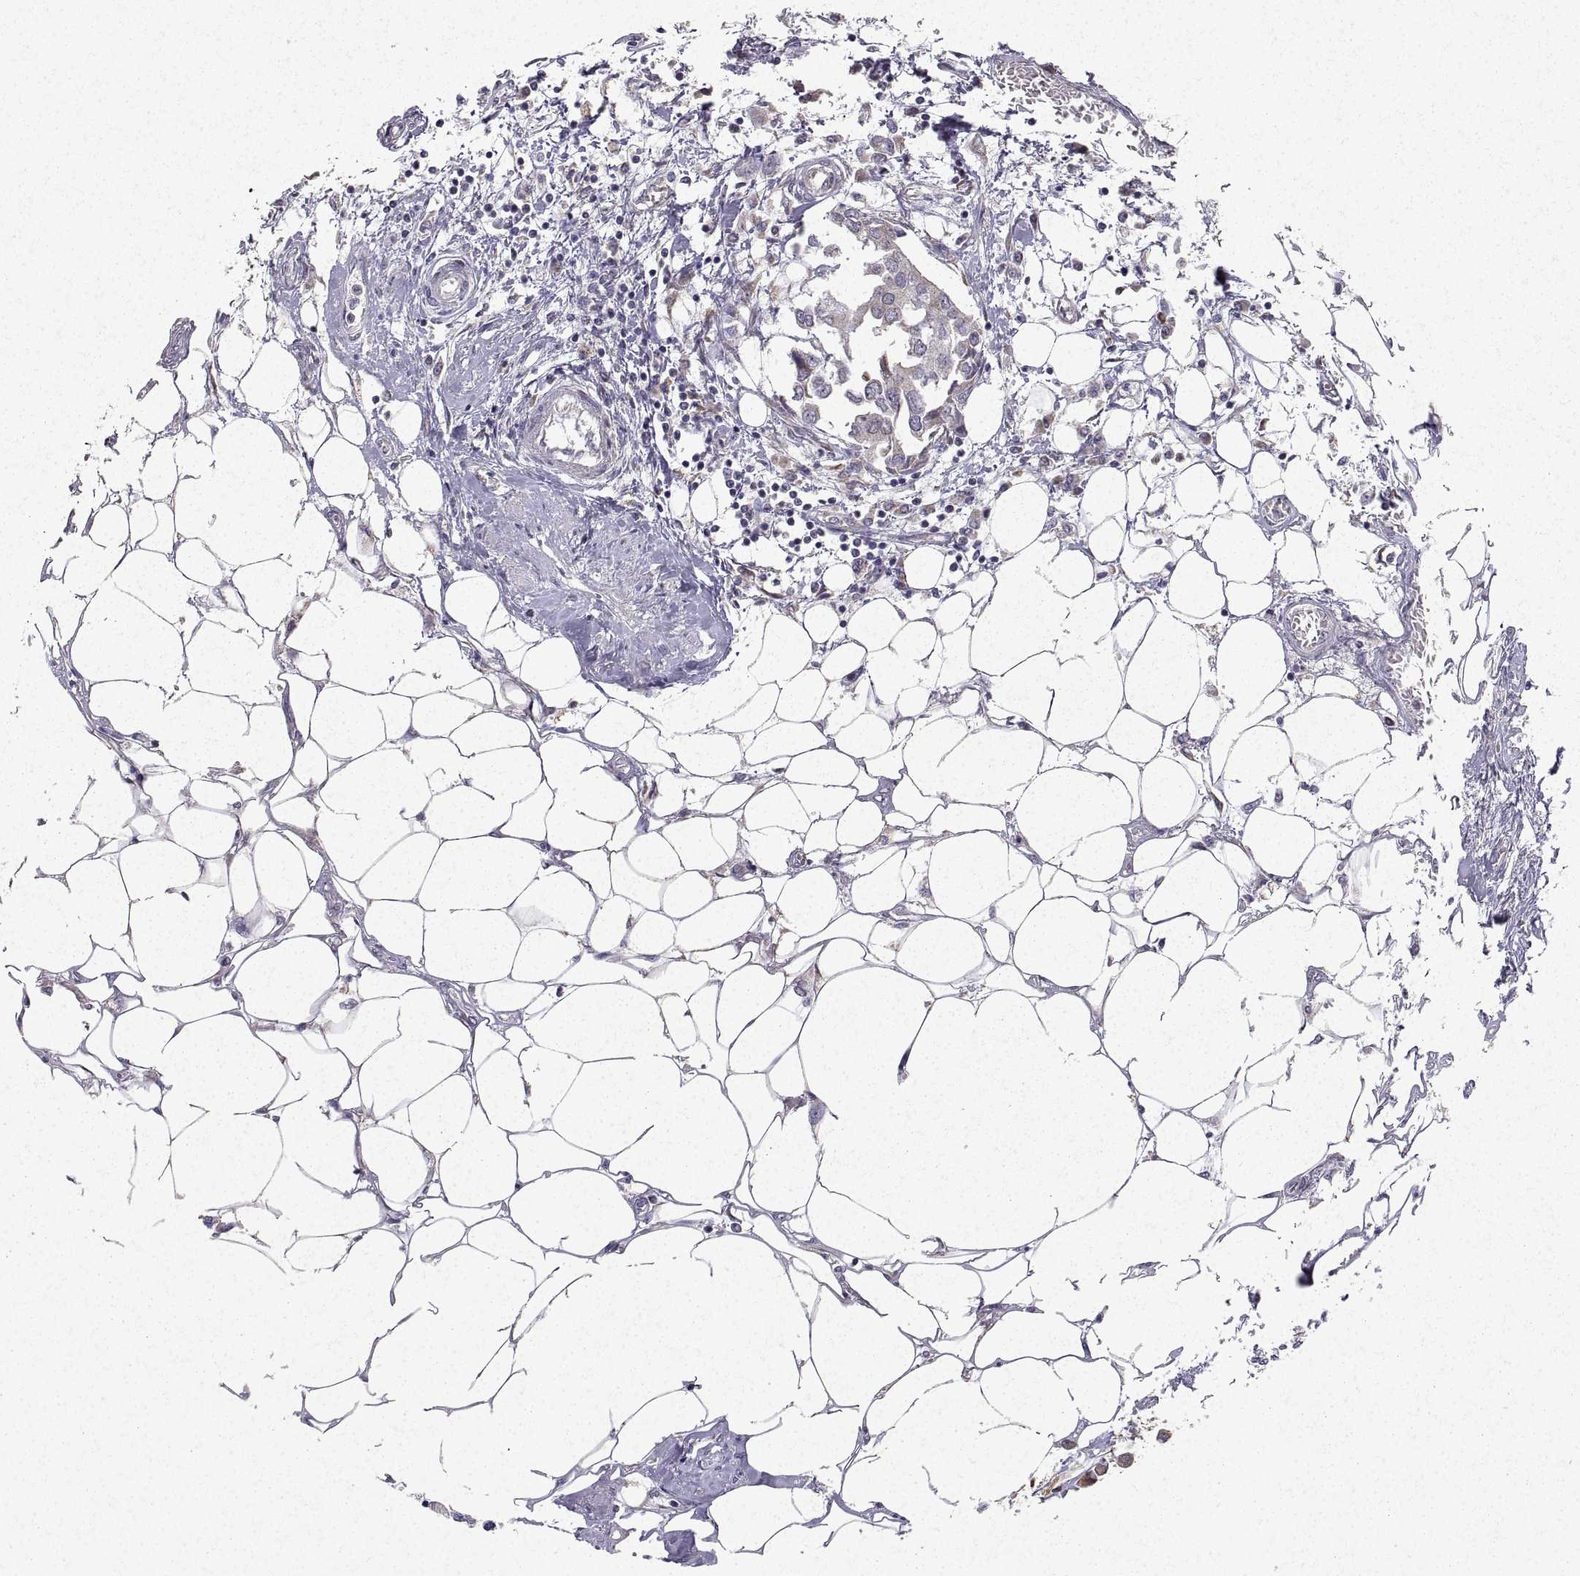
{"staining": {"intensity": "weak", "quantity": "25%-75%", "location": "cytoplasmic/membranous"}, "tissue": "breast cancer", "cell_type": "Tumor cells", "image_type": "cancer", "snomed": [{"axis": "morphology", "description": "Duct carcinoma"}, {"axis": "topography", "description": "Breast"}], "caption": "Protein analysis of breast infiltrating ductal carcinoma tissue exhibits weak cytoplasmic/membranous expression in about 25%-75% of tumor cells.", "gene": "MANBAL", "patient": {"sex": "female", "age": 83}}